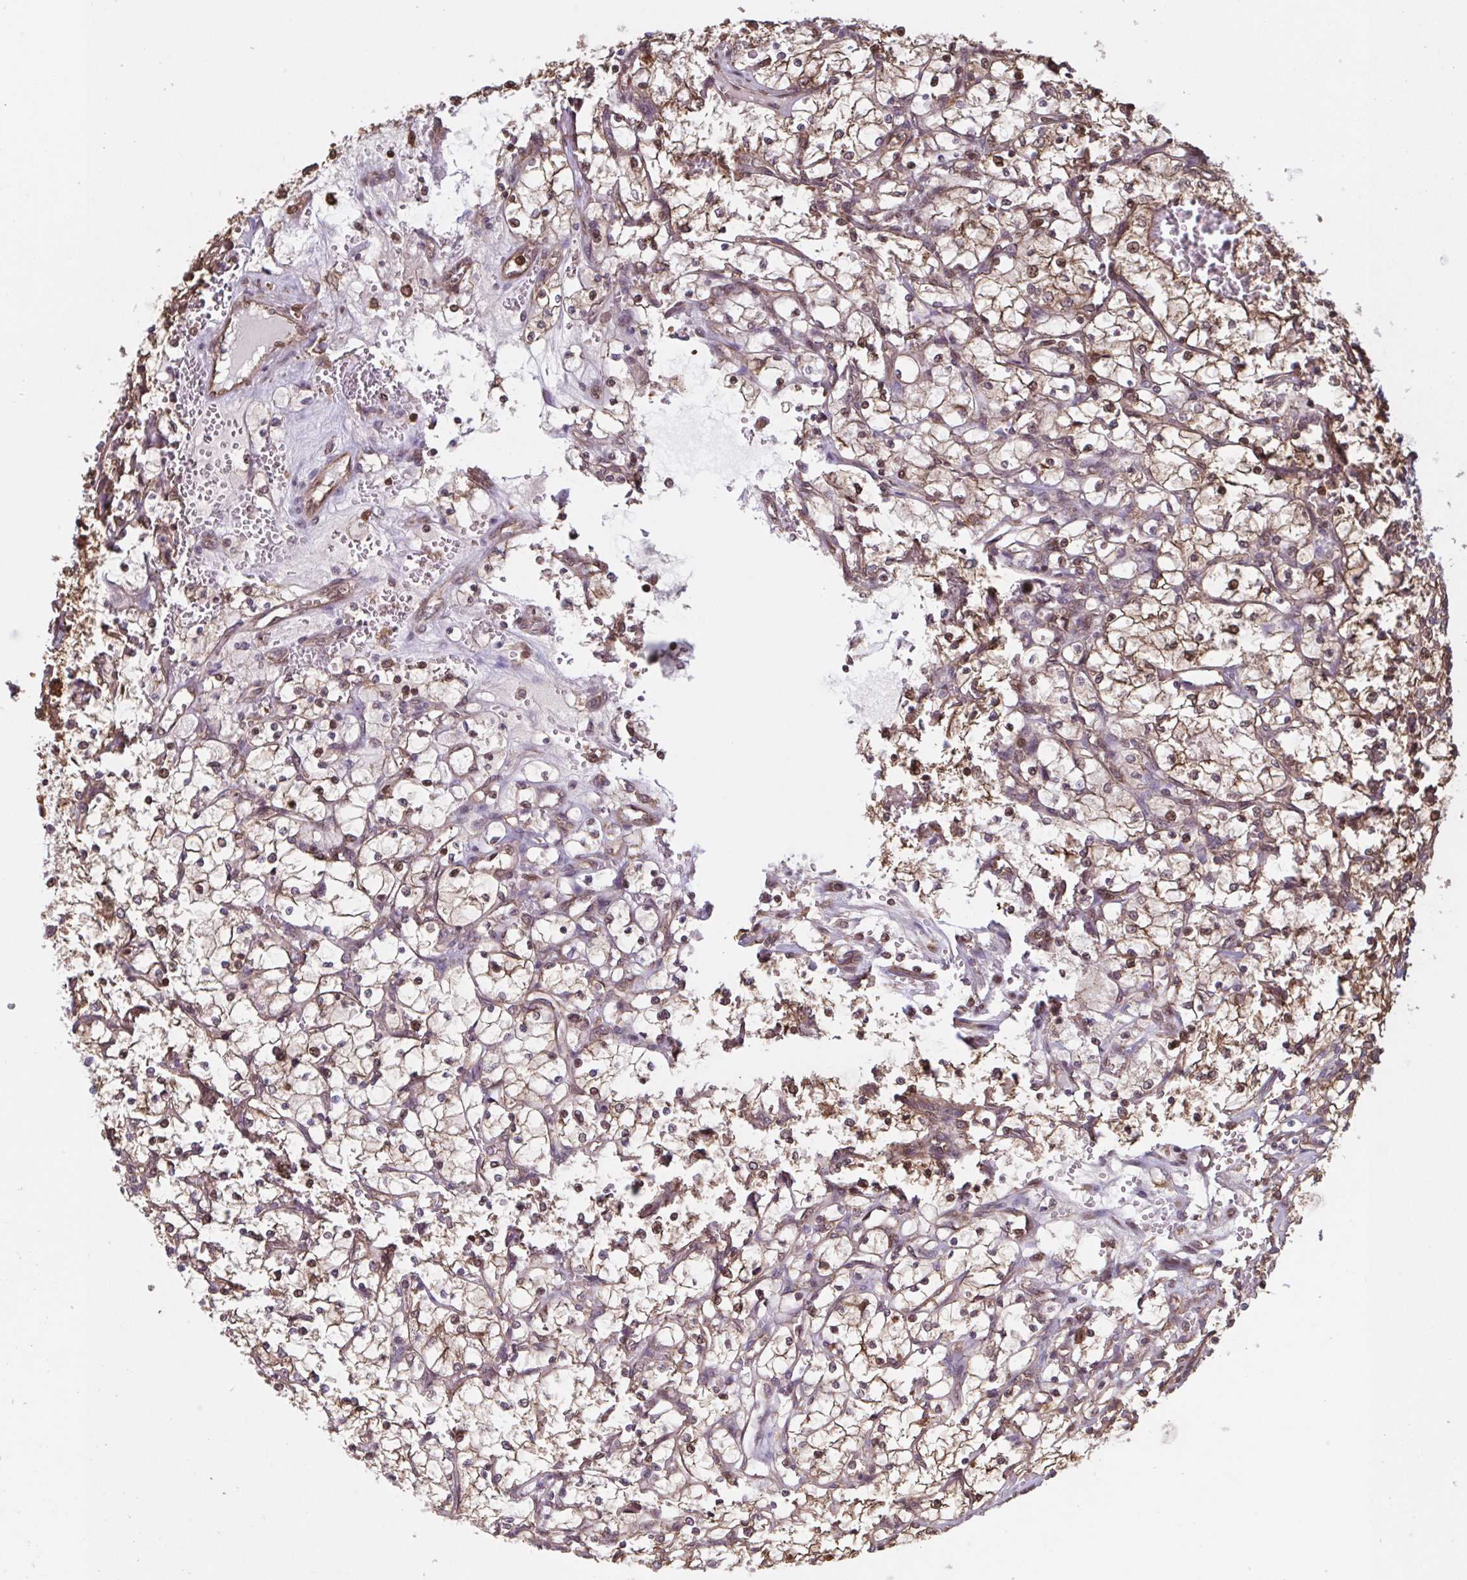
{"staining": {"intensity": "weak", "quantity": ">75%", "location": "cytoplasmic/membranous,nuclear"}, "tissue": "renal cancer", "cell_type": "Tumor cells", "image_type": "cancer", "snomed": [{"axis": "morphology", "description": "Adenocarcinoma, NOS"}, {"axis": "topography", "description": "Kidney"}], "caption": "IHC histopathology image of neoplastic tissue: renal adenocarcinoma stained using IHC exhibits low levels of weak protein expression localized specifically in the cytoplasmic/membranous and nuclear of tumor cells, appearing as a cytoplasmic/membranous and nuclear brown color.", "gene": "SEC63", "patient": {"sex": "female", "age": 69}}